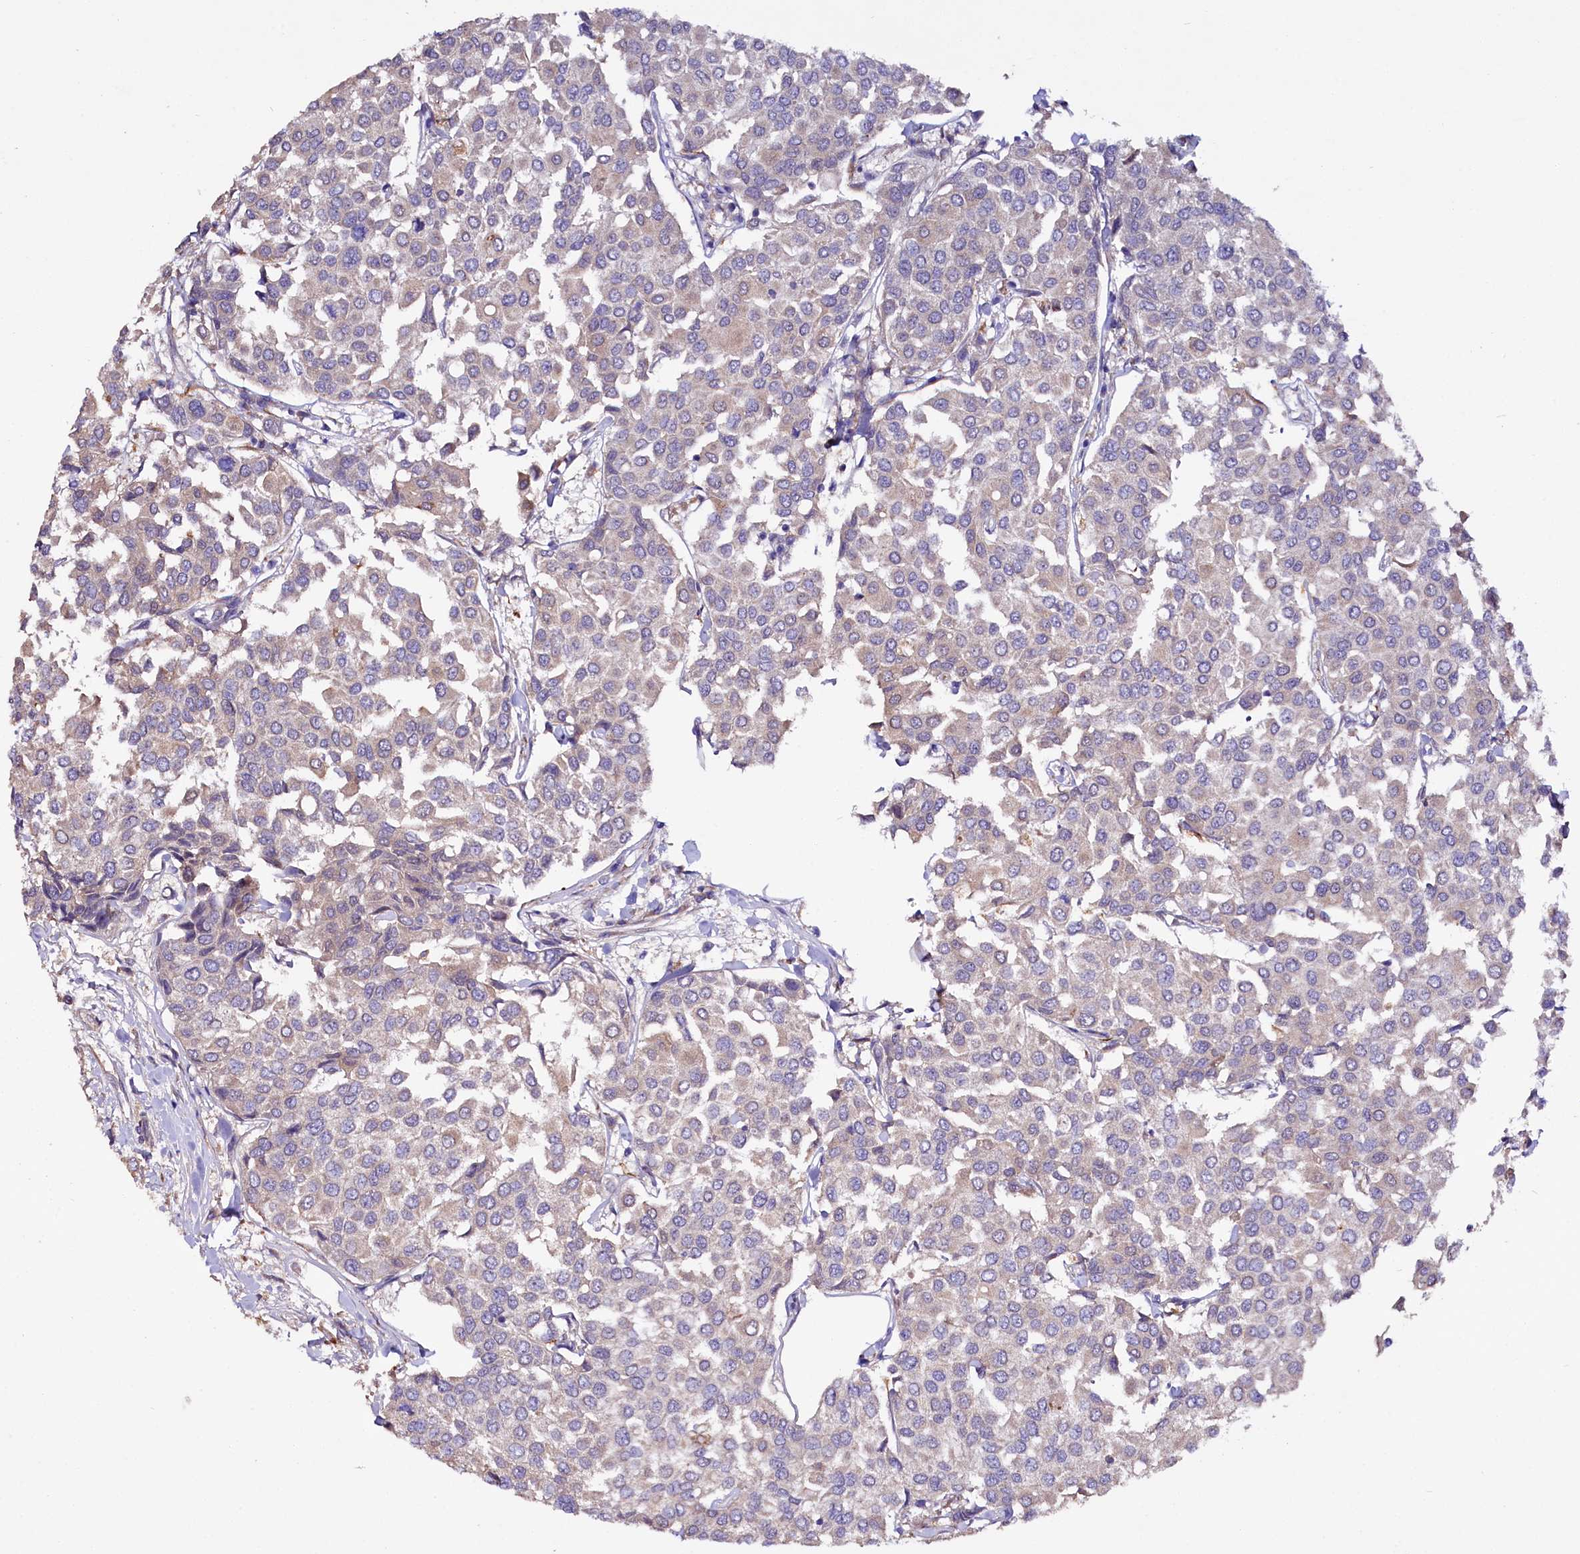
{"staining": {"intensity": "weak", "quantity": "<25%", "location": "cytoplasmic/membranous"}, "tissue": "breast cancer", "cell_type": "Tumor cells", "image_type": "cancer", "snomed": [{"axis": "morphology", "description": "Duct carcinoma"}, {"axis": "topography", "description": "Breast"}], "caption": "There is no significant expression in tumor cells of invasive ductal carcinoma (breast).", "gene": "TTC12", "patient": {"sex": "female", "age": 55}}